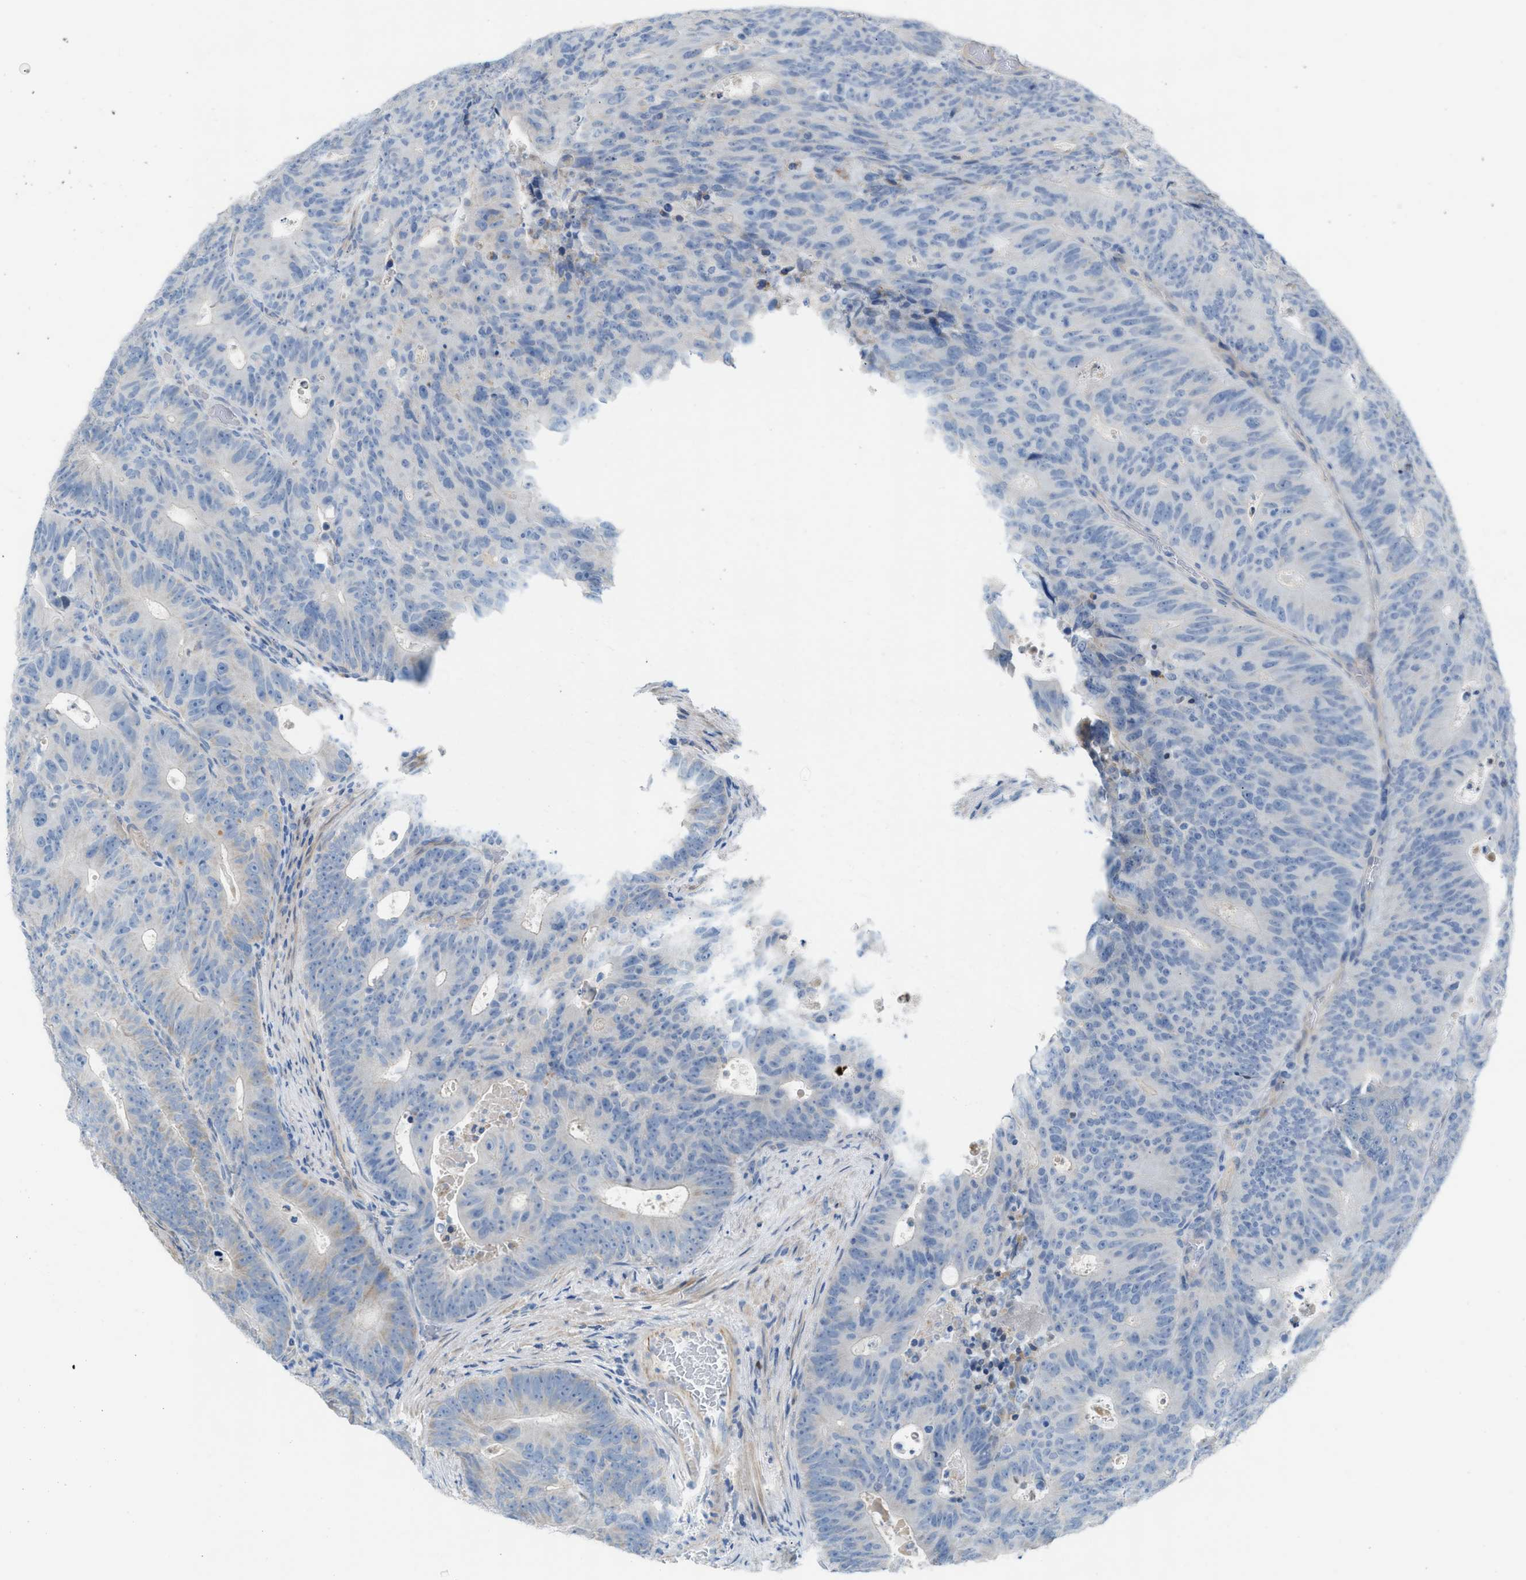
{"staining": {"intensity": "negative", "quantity": "none", "location": "none"}, "tissue": "colorectal cancer", "cell_type": "Tumor cells", "image_type": "cancer", "snomed": [{"axis": "morphology", "description": "Adenocarcinoma, NOS"}, {"axis": "topography", "description": "Colon"}], "caption": "Photomicrograph shows no significant protein positivity in tumor cells of colorectal cancer.", "gene": "ASPA", "patient": {"sex": "male", "age": 87}}